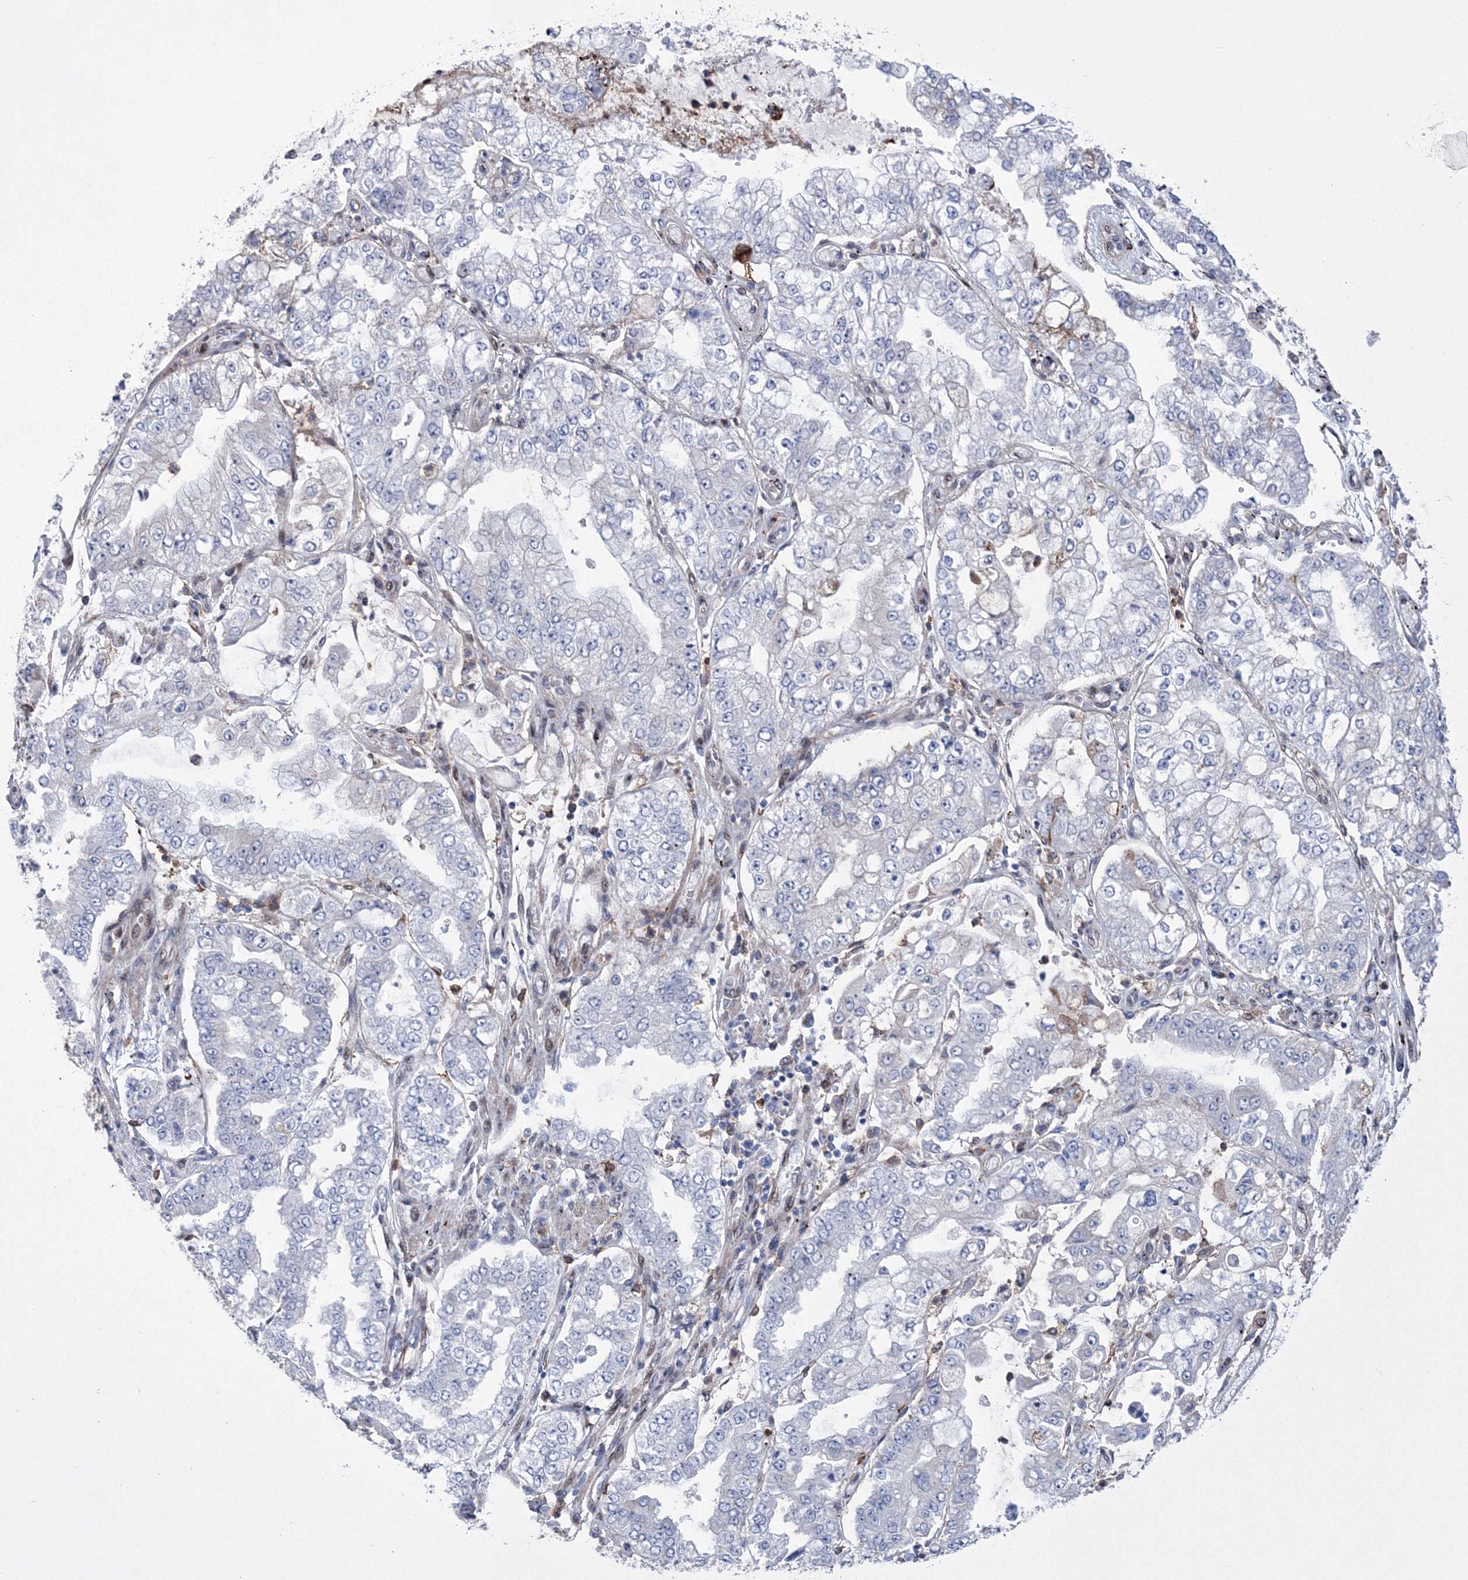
{"staining": {"intensity": "negative", "quantity": "none", "location": "none"}, "tissue": "stomach cancer", "cell_type": "Tumor cells", "image_type": "cancer", "snomed": [{"axis": "morphology", "description": "Adenocarcinoma, NOS"}, {"axis": "topography", "description": "Stomach"}], "caption": "The photomicrograph demonstrates no significant staining in tumor cells of adenocarcinoma (stomach).", "gene": "RNPEPL1", "patient": {"sex": "male", "age": 76}}